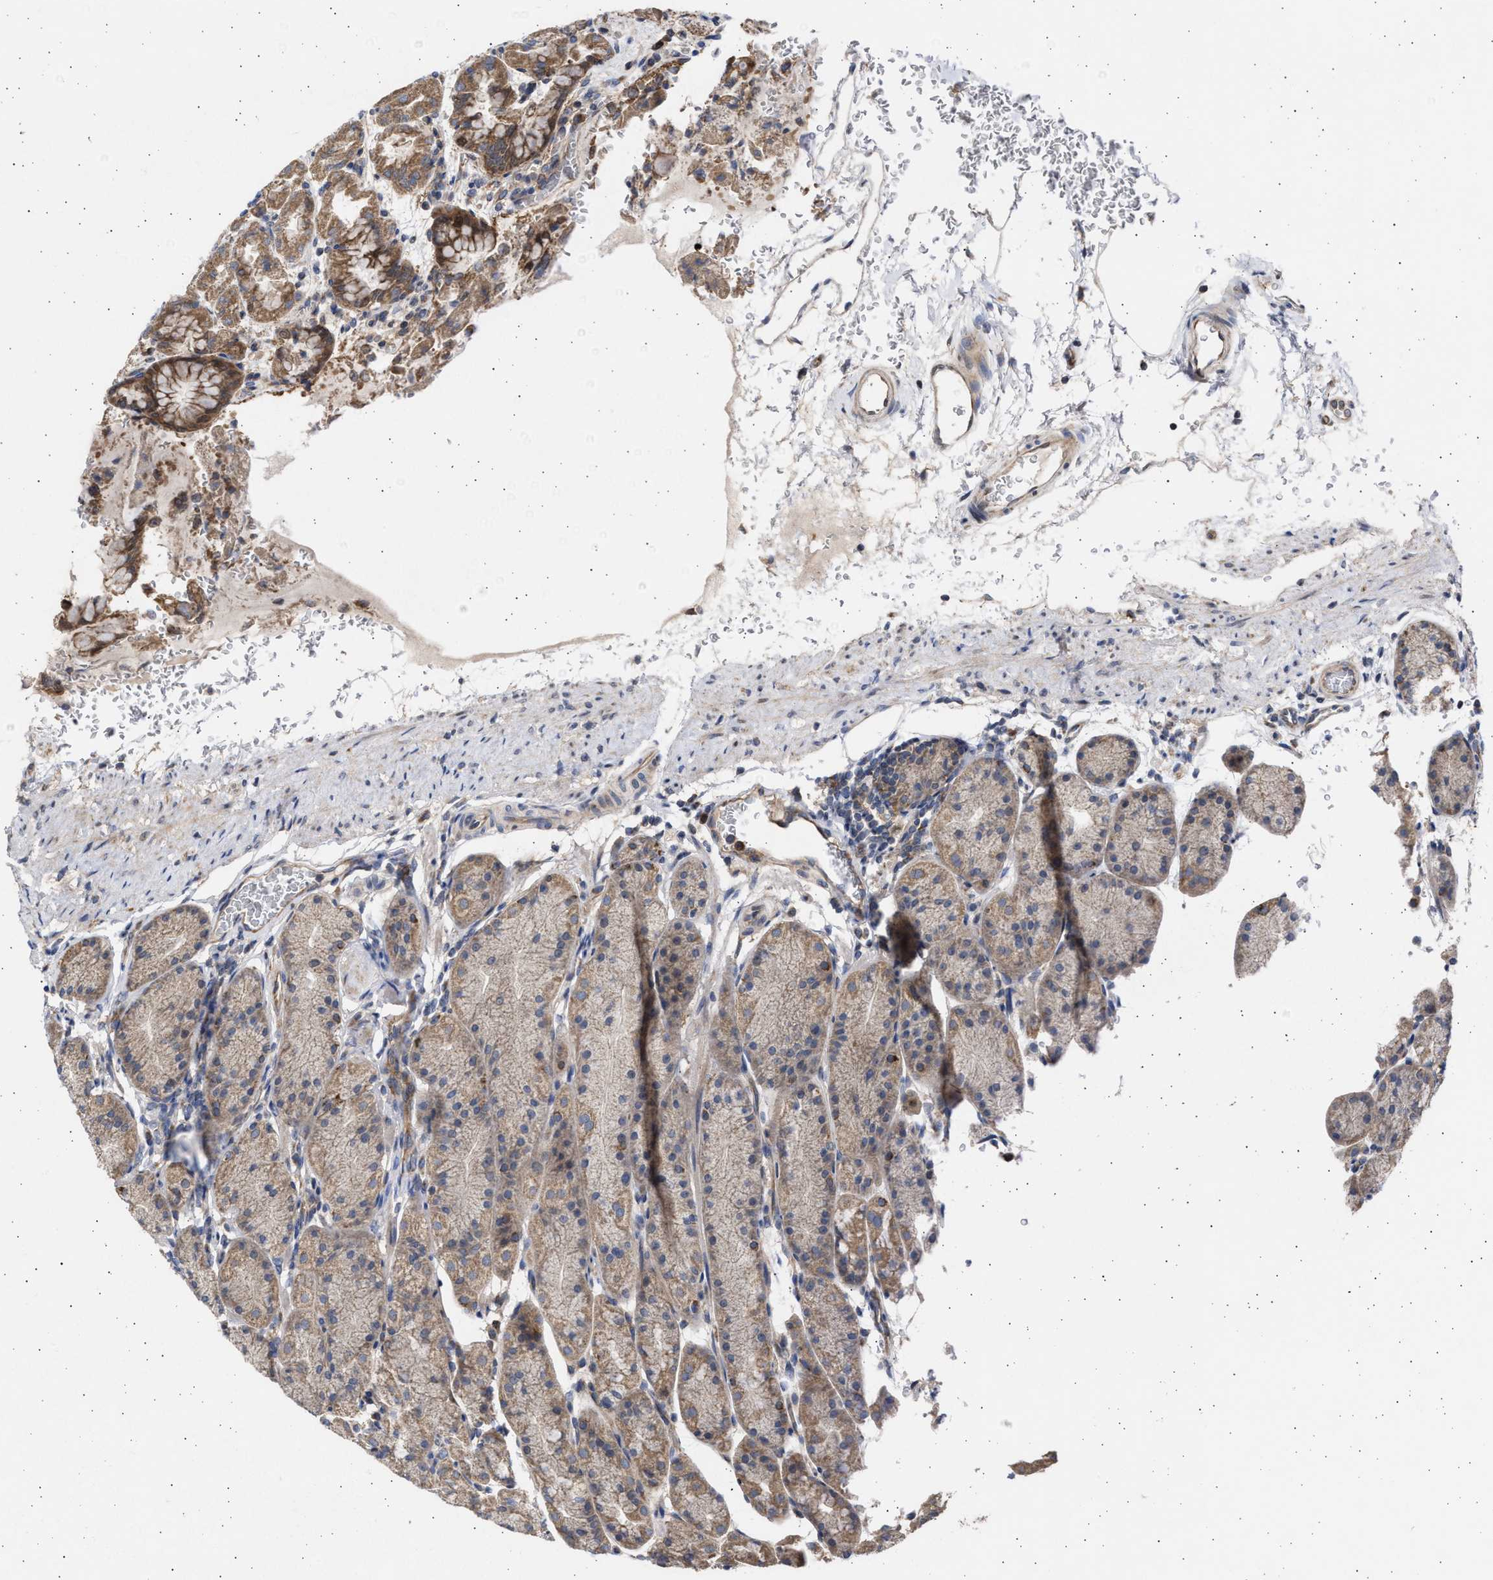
{"staining": {"intensity": "moderate", "quantity": ">75%", "location": "cytoplasmic/membranous"}, "tissue": "stomach", "cell_type": "Glandular cells", "image_type": "normal", "snomed": [{"axis": "morphology", "description": "Normal tissue, NOS"}, {"axis": "topography", "description": "Stomach"}], "caption": "Human stomach stained with a brown dye reveals moderate cytoplasmic/membranous positive expression in approximately >75% of glandular cells.", "gene": "TTC19", "patient": {"sex": "male", "age": 42}}